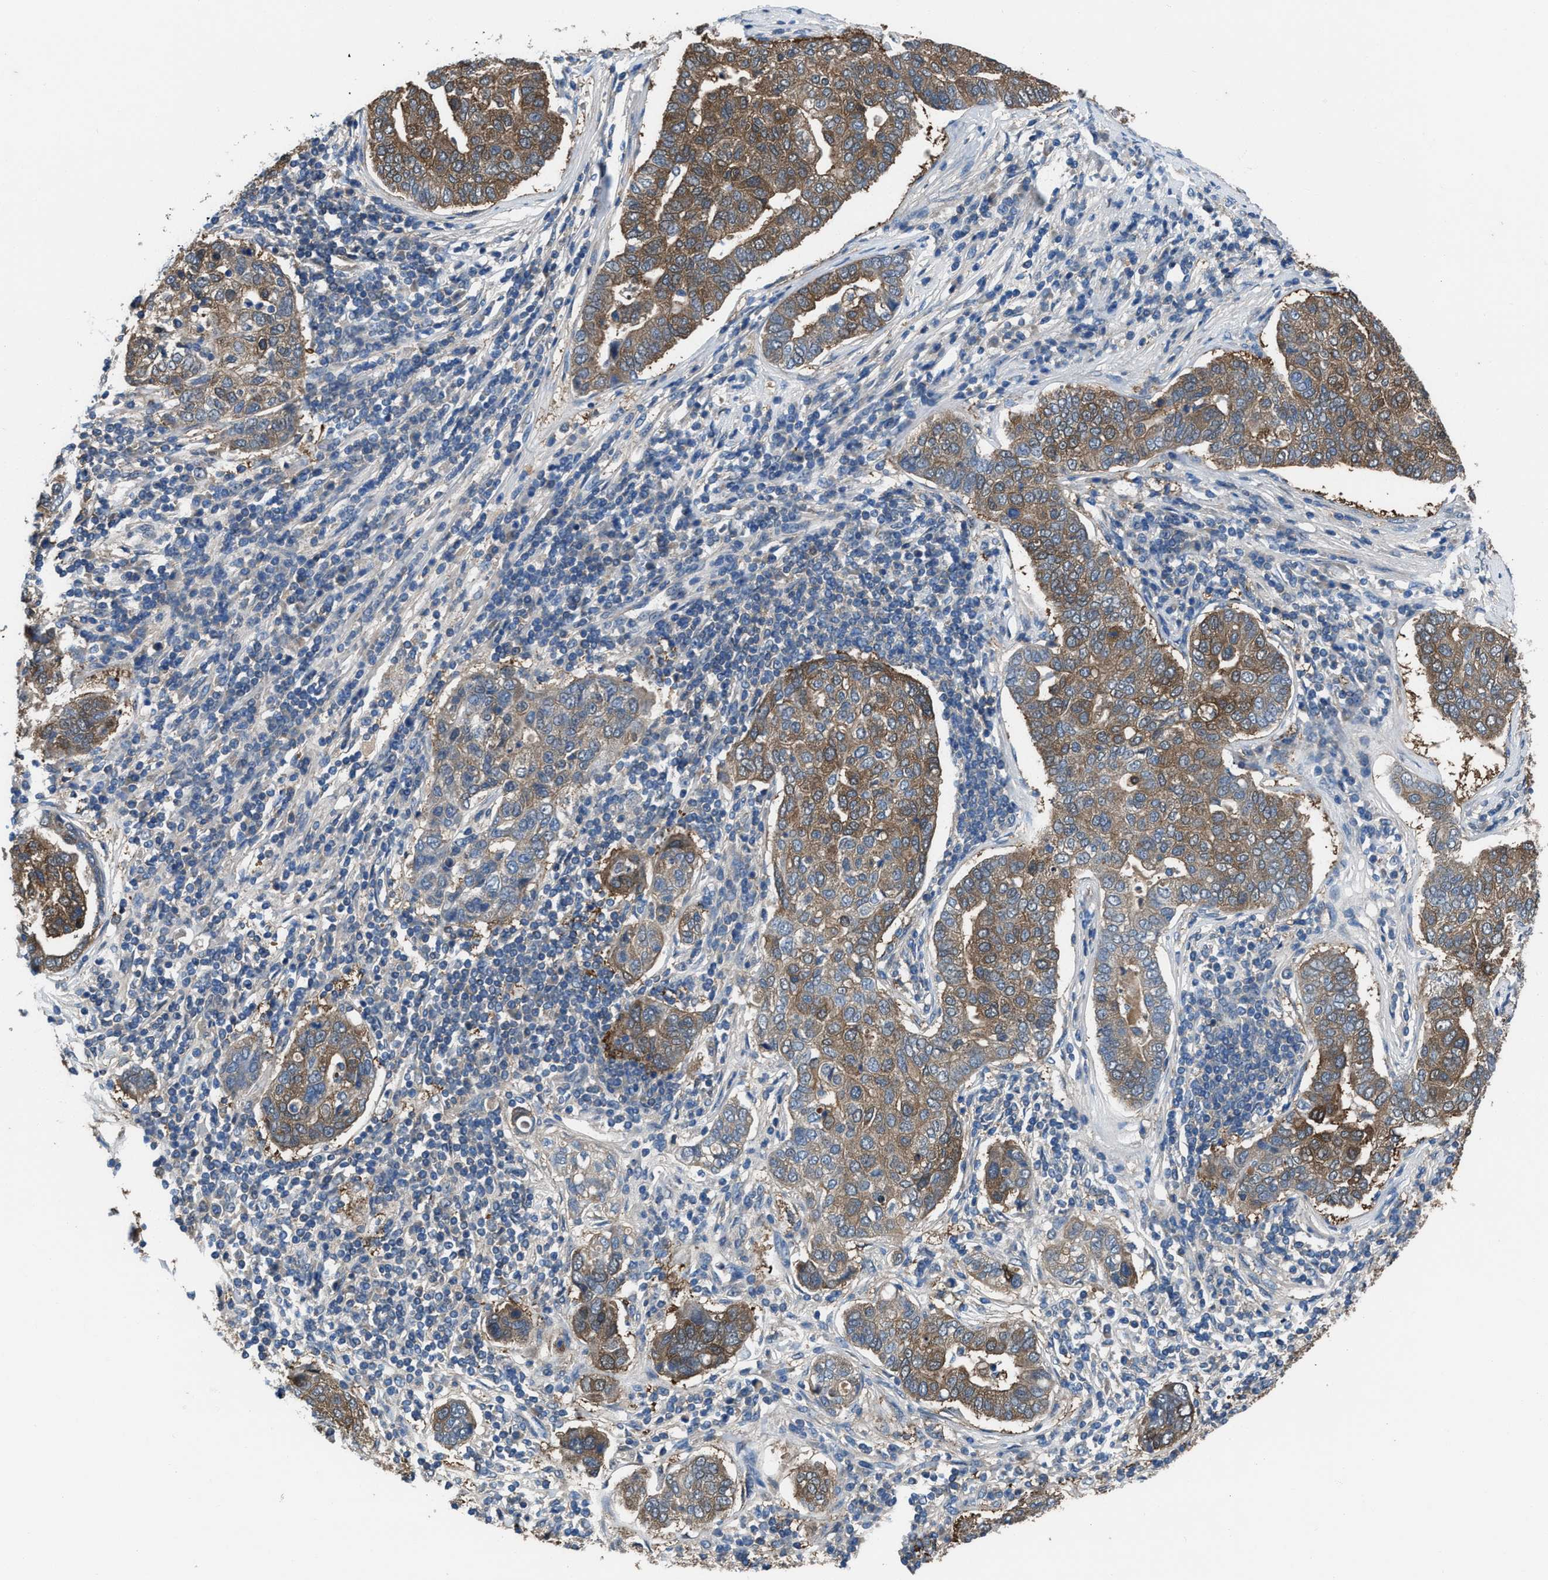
{"staining": {"intensity": "moderate", "quantity": ">75%", "location": "cytoplasmic/membranous"}, "tissue": "pancreatic cancer", "cell_type": "Tumor cells", "image_type": "cancer", "snomed": [{"axis": "morphology", "description": "Adenocarcinoma, NOS"}, {"axis": "topography", "description": "Pancreas"}], "caption": "DAB (3,3'-diaminobenzidine) immunohistochemical staining of human pancreatic cancer displays moderate cytoplasmic/membranous protein expression in about >75% of tumor cells. (brown staining indicates protein expression, while blue staining denotes nuclei).", "gene": "NUDT5", "patient": {"sex": "female", "age": 61}}